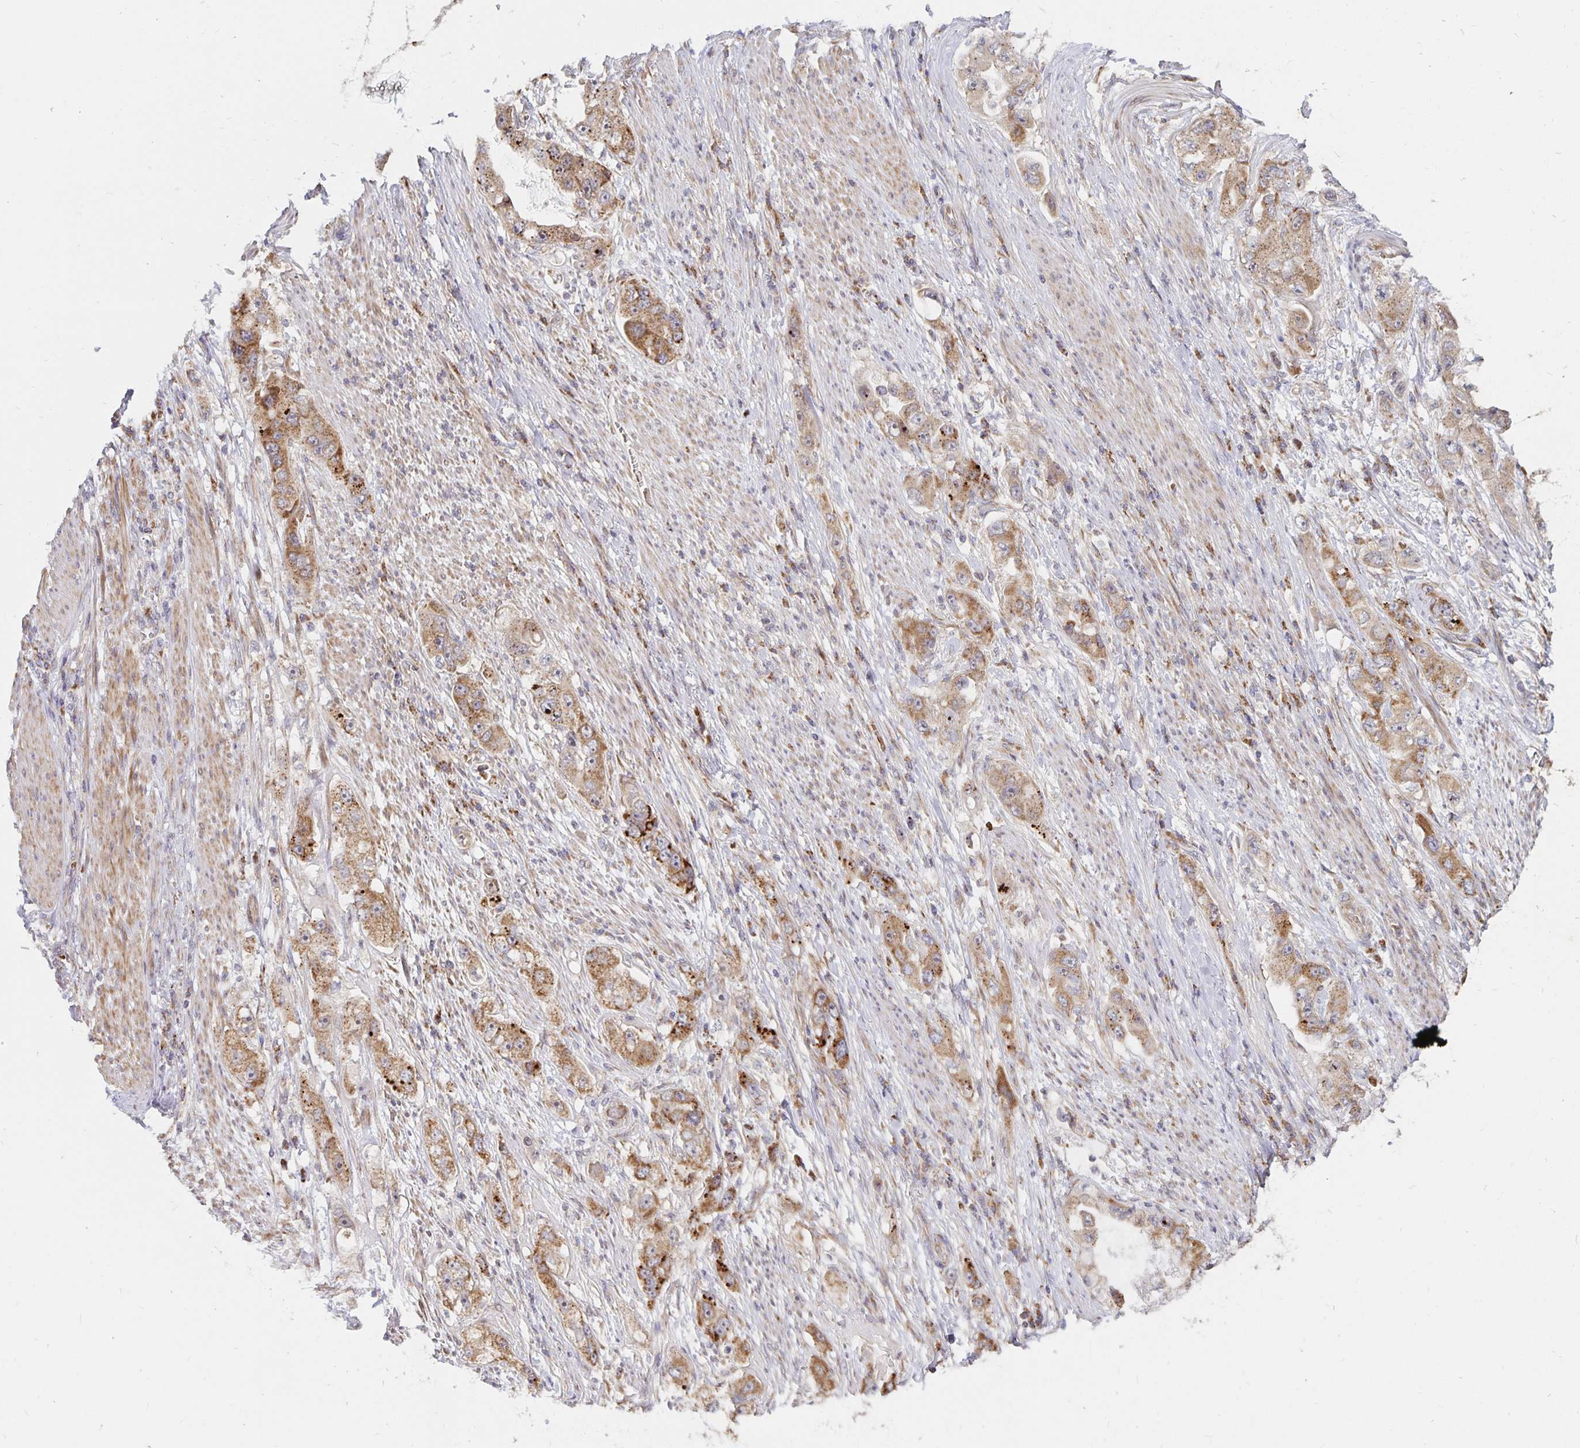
{"staining": {"intensity": "moderate", "quantity": ">75%", "location": "cytoplasmic/membranous"}, "tissue": "stomach cancer", "cell_type": "Tumor cells", "image_type": "cancer", "snomed": [{"axis": "morphology", "description": "Adenocarcinoma, NOS"}, {"axis": "topography", "description": "Stomach, lower"}], "caption": "Stomach adenocarcinoma tissue shows moderate cytoplasmic/membranous positivity in about >75% of tumor cells", "gene": "MRPL28", "patient": {"sex": "female", "age": 93}}